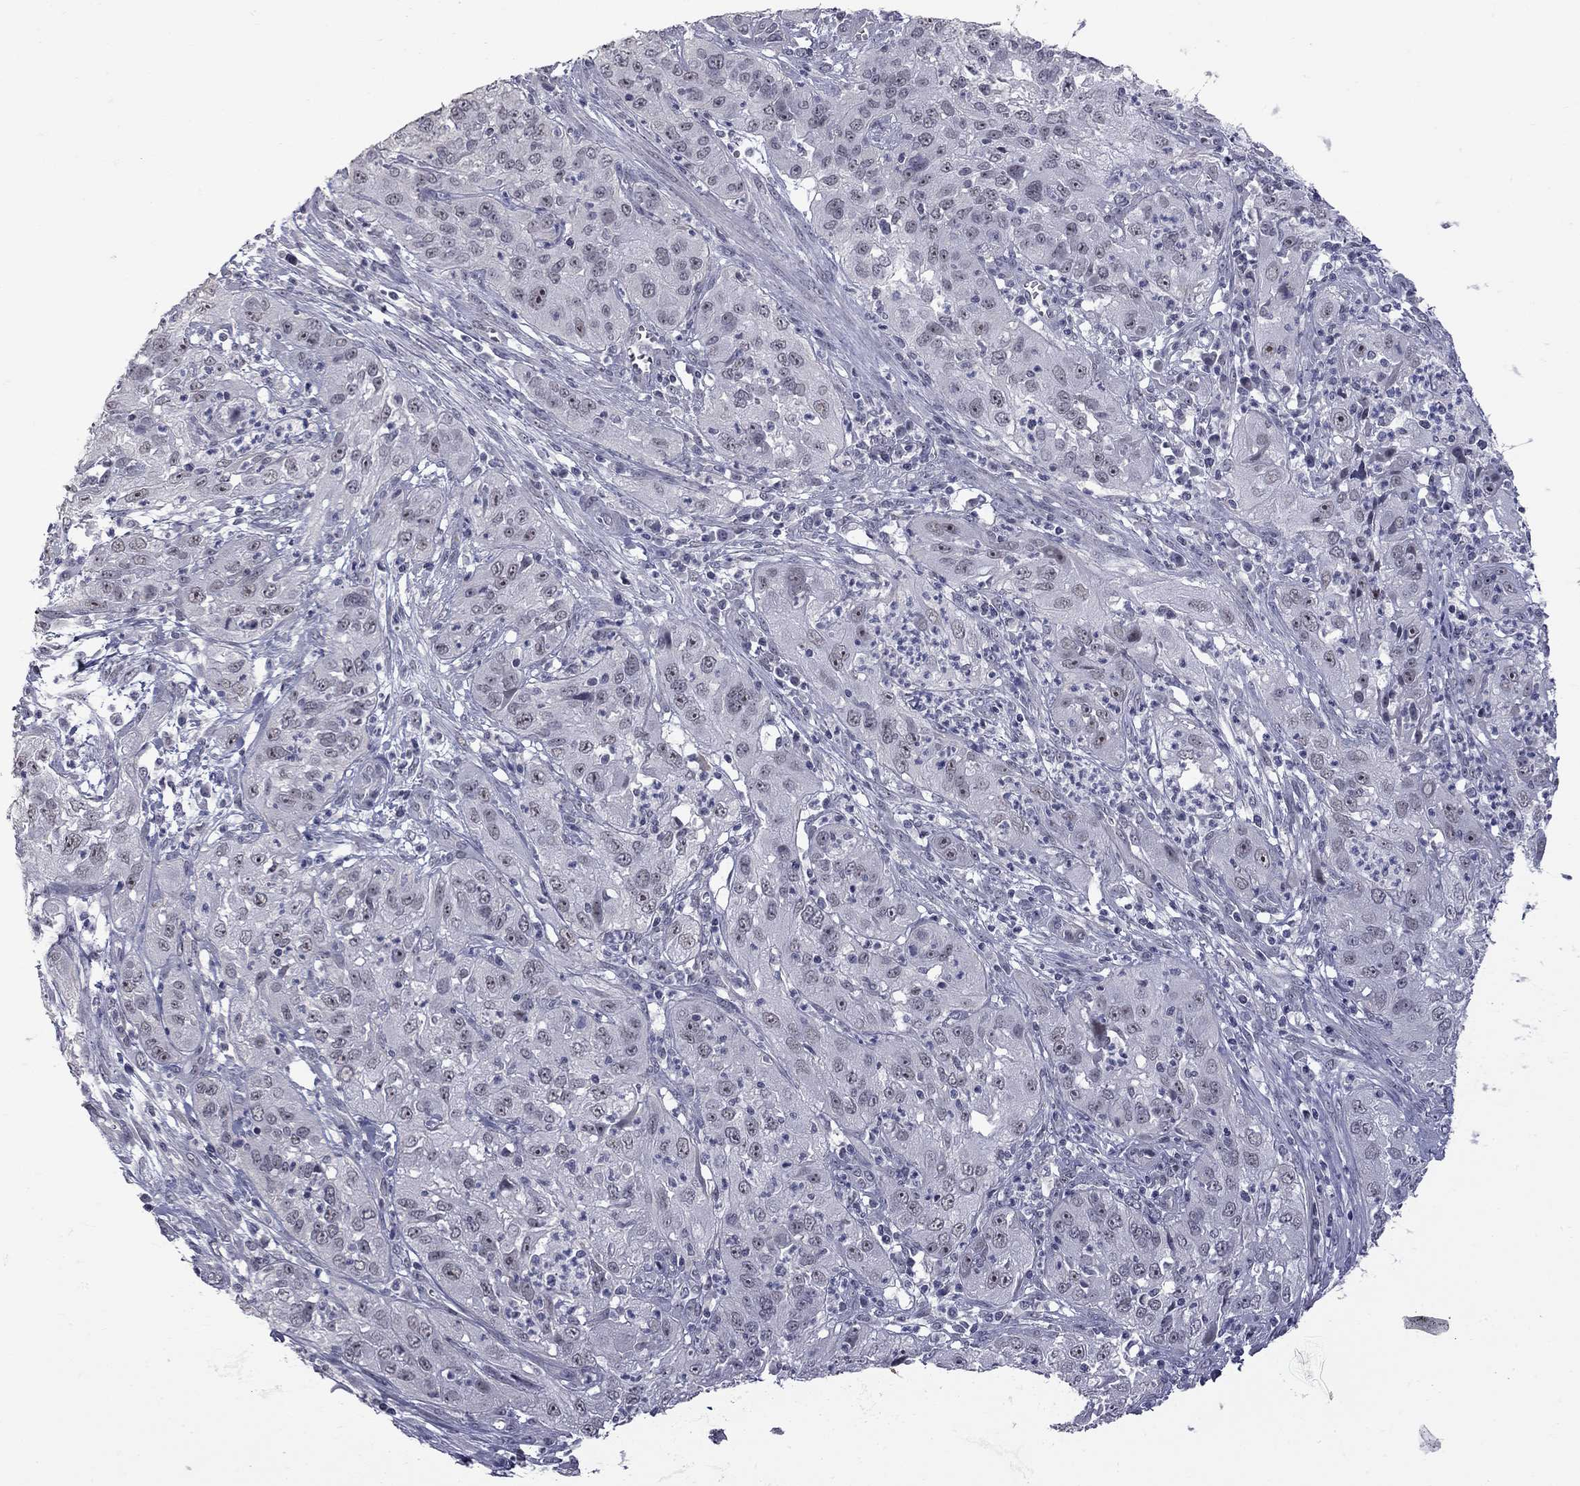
{"staining": {"intensity": "strong", "quantity": "<25%", "location": "nuclear"}, "tissue": "cervical cancer", "cell_type": "Tumor cells", "image_type": "cancer", "snomed": [{"axis": "morphology", "description": "Squamous cell carcinoma, NOS"}, {"axis": "topography", "description": "Cervix"}], "caption": "A brown stain labels strong nuclear expression of a protein in human cervical squamous cell carcinoma tumor cells.", "gene": "GSG1L", "patient": {"sex": "female", "age": 32}}